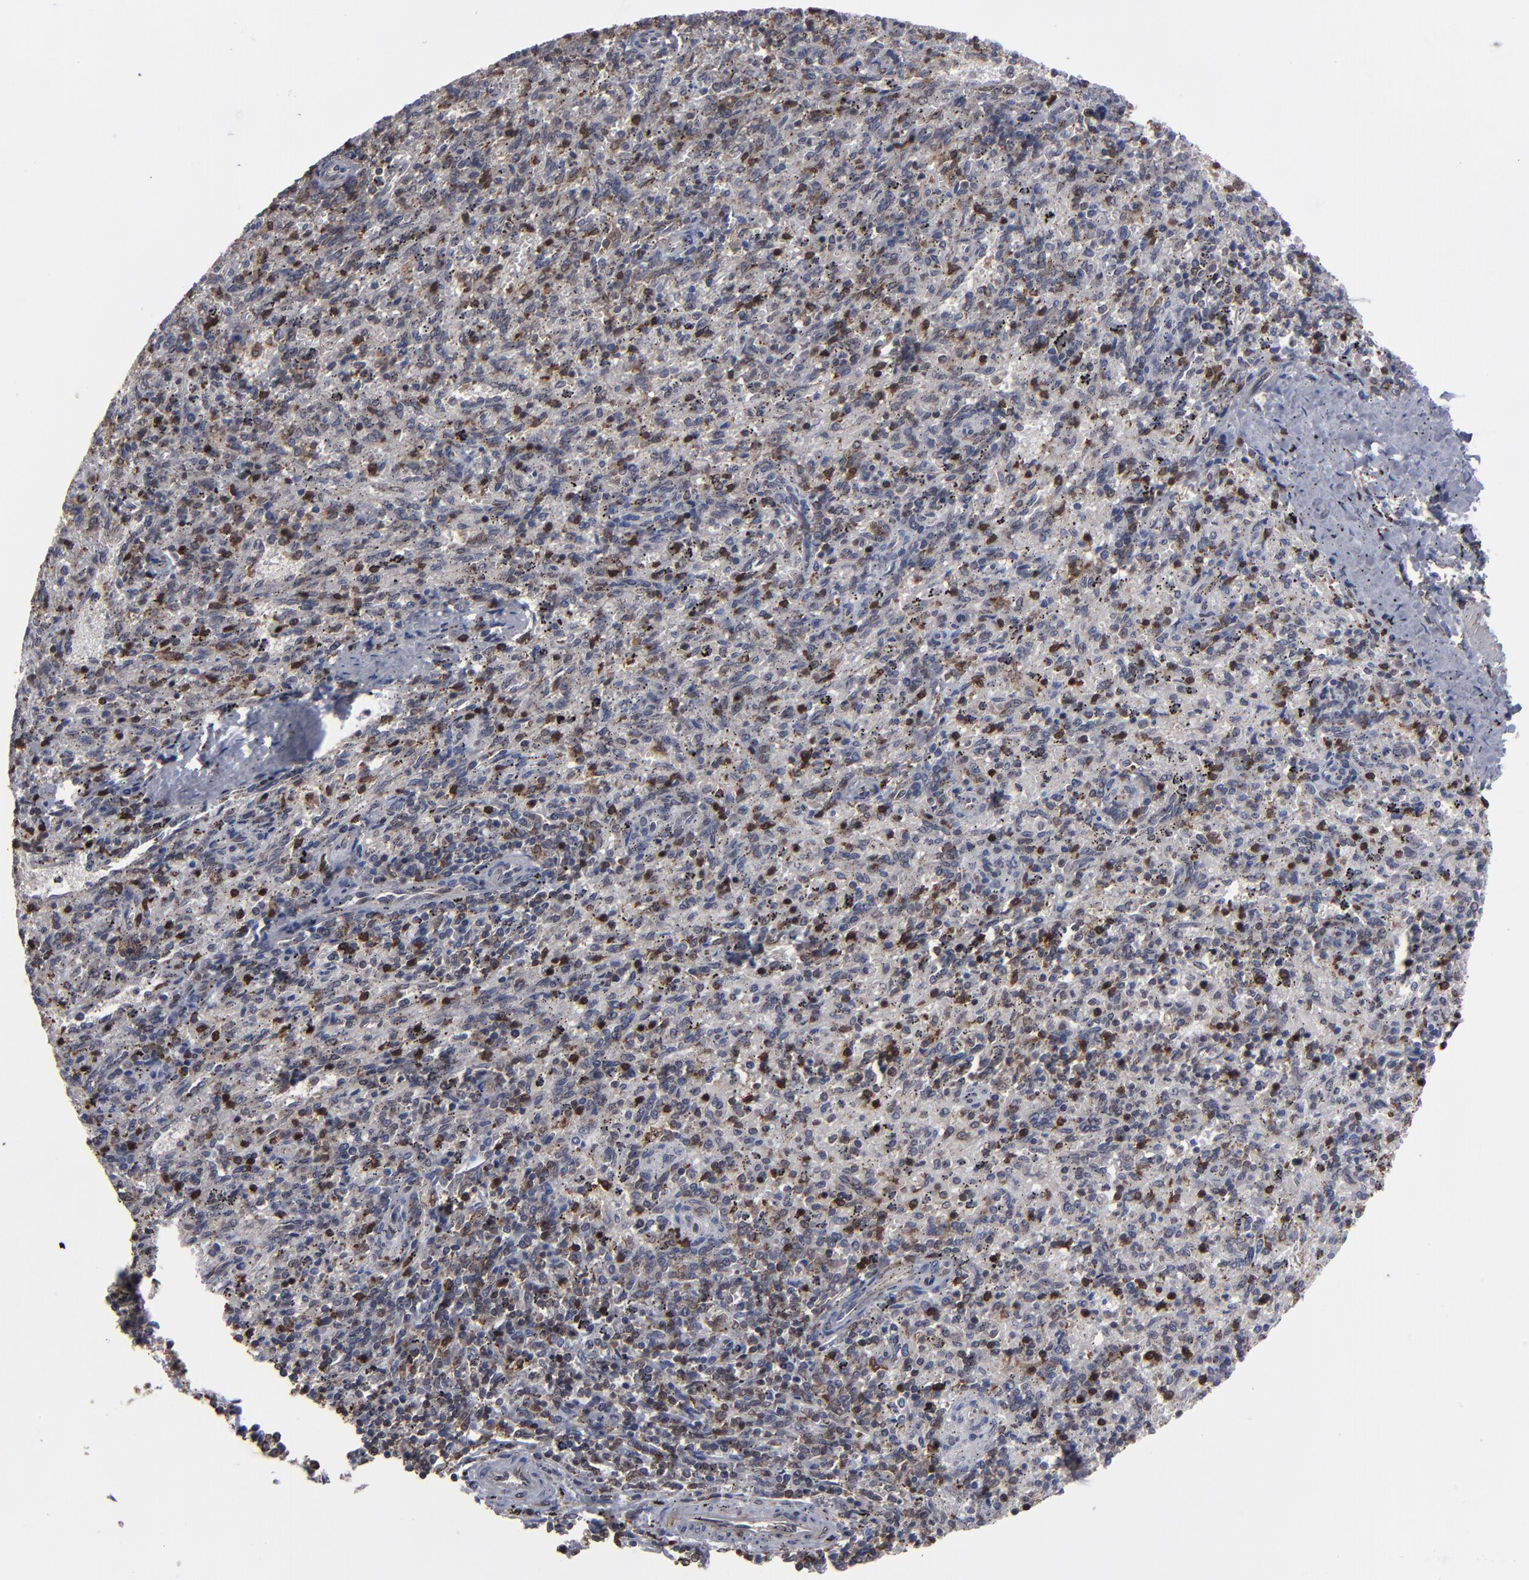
{"staining": {"intensity": "weak", "quantity": "<25%", "location": "cytoplasmic/membranous"}, "tissue": "spleen", "cell_type": "Cells in red pulp", "image_type": "normal", "snomed": [{"axis": "morphology", "description": "Normal tissue, NOS"}, {"axis": "topography", "description": "Spleen"}], "caption": "IHC photomicrograph of unremarkable spleen stained for a protein (brown), which shows no staining in cells in red pulp.", "gene": "KIAA2026", "patient": {"sex": "female", "age": 10}}